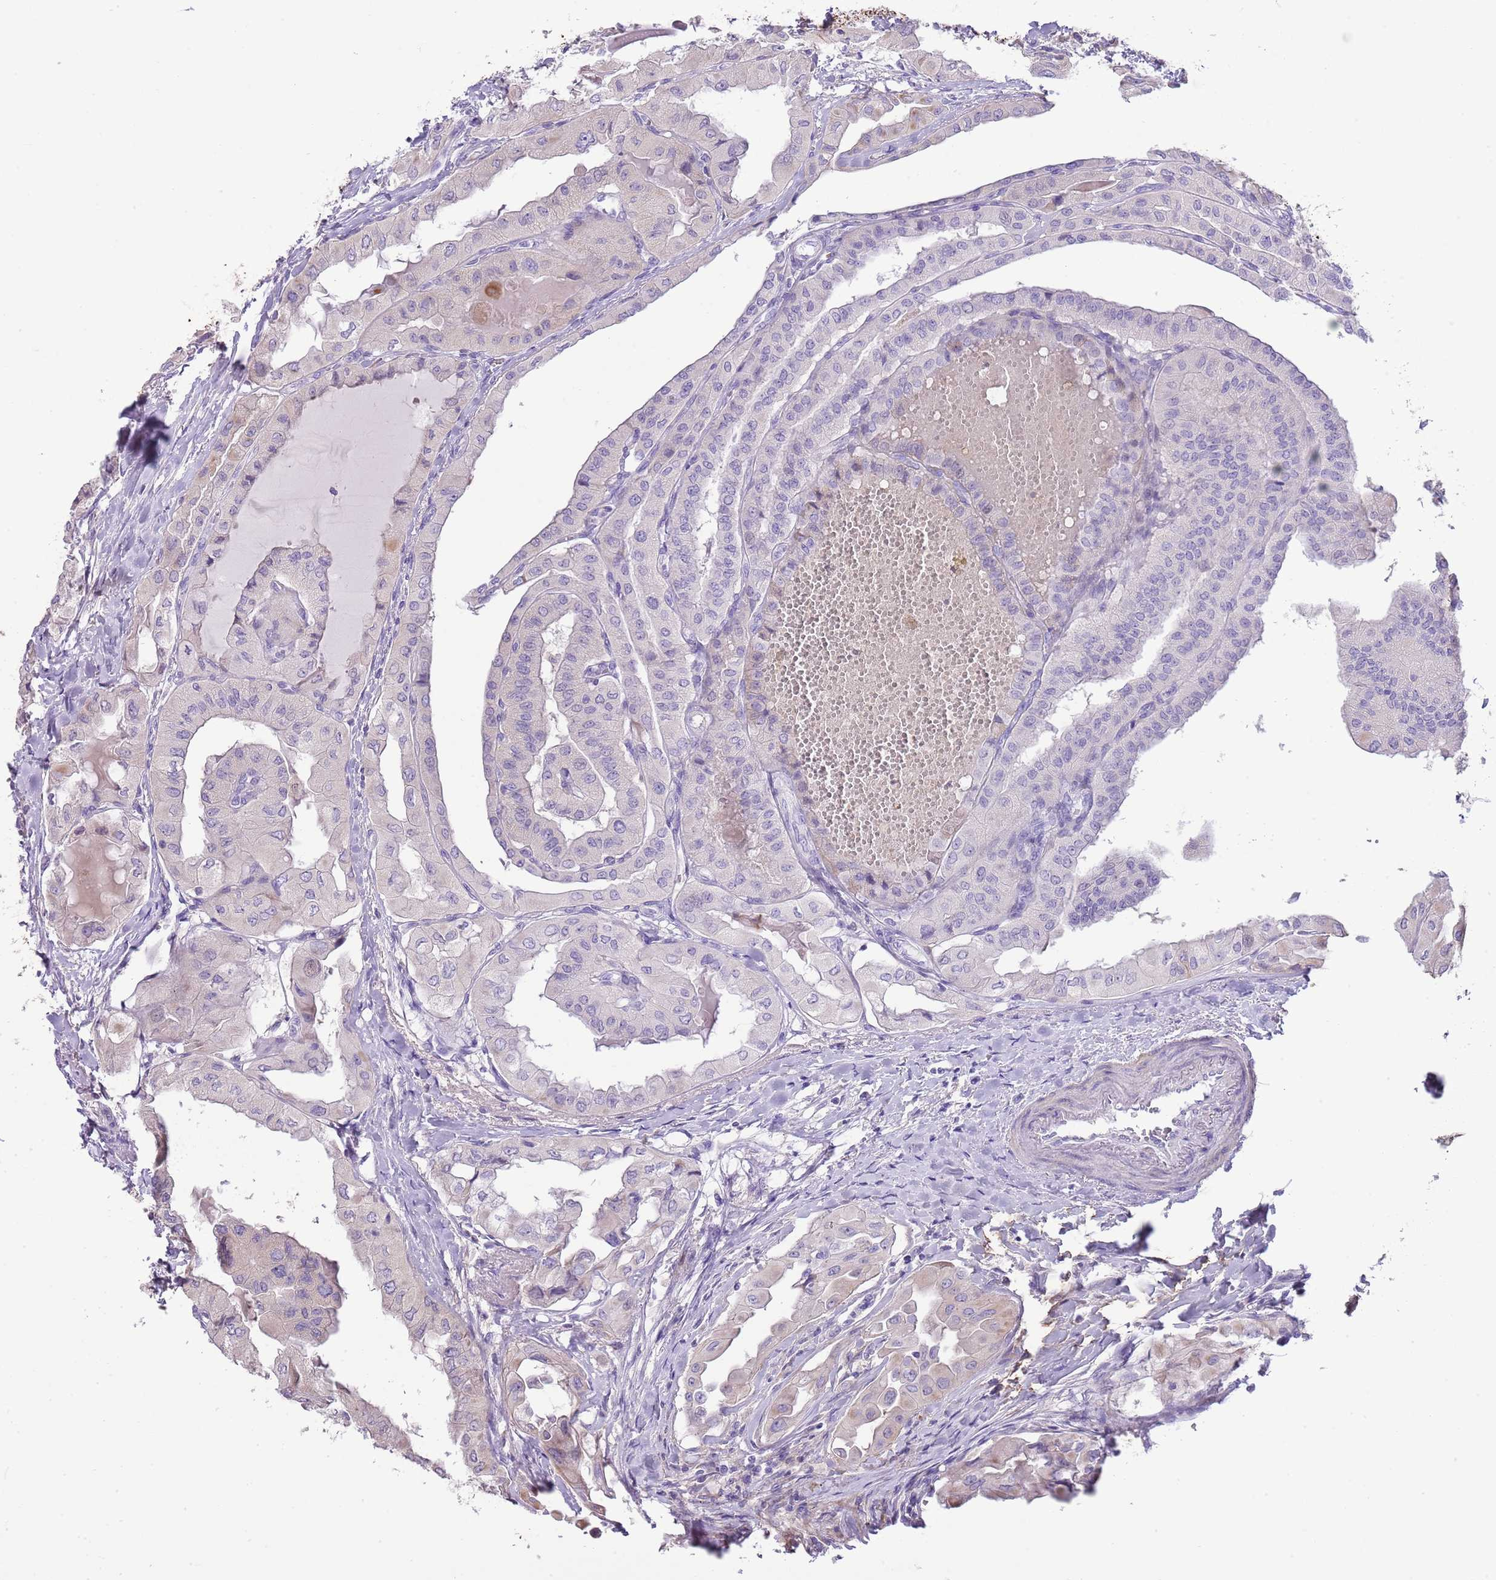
{"staining": {"intensity": "negative", "quantity": "none", "location": "none"}, "tissue": "thyroid cancer", "cell_type": "Tumor cells", "image_type": "cancer", "snomed": [{"axis": "morphology", "description": "Papillary adenocarcinoma, NOS"}, {"axis": "topography", "description": "Thyroid gland"}], "caption": "There is no significant positivity in tumor cells of thyroid papillary adenocarcinoma.", "gene": "ABHD17C", "patient": {"sex": "female", "age": 59}}